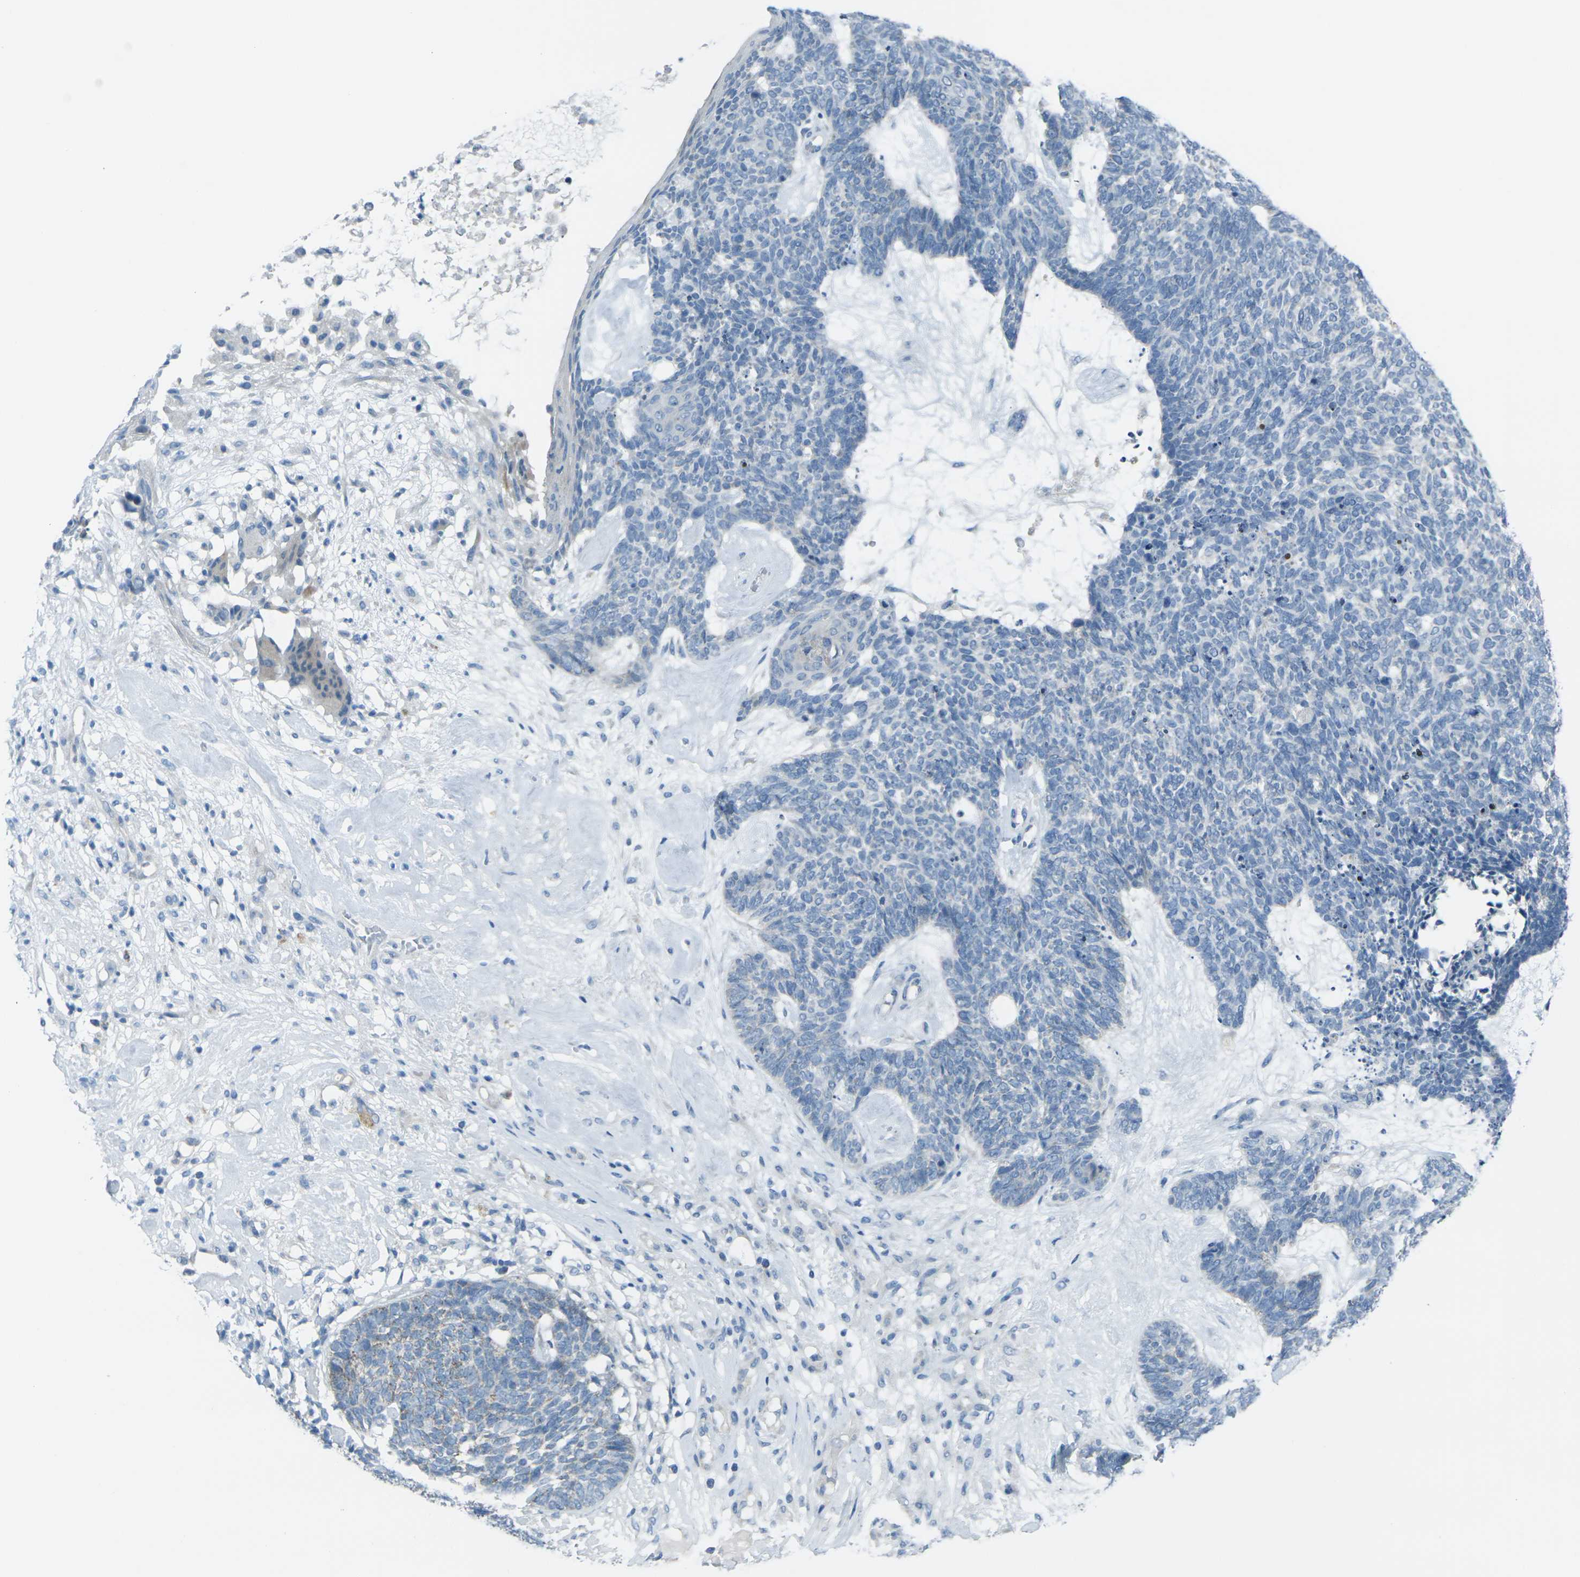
{"staining": {"intensity": "negative", "quantity": "none", "location": "none"}, "tissue": "skin cancer", "cell_type": "Tumor cells", "image_type": "cancer", "snomed": [{"axis": "morphology", "description": "Basal cell carcinoma"}, {"axis": "topography", "description": "Skin"}], "caption": "IHC photomicrograph of human skin cancer stained for a protein (brown), which shows no positivity in tumor cells.", "gene": "ANKRD46", "patient": {"sex": "female", "age": 84}}